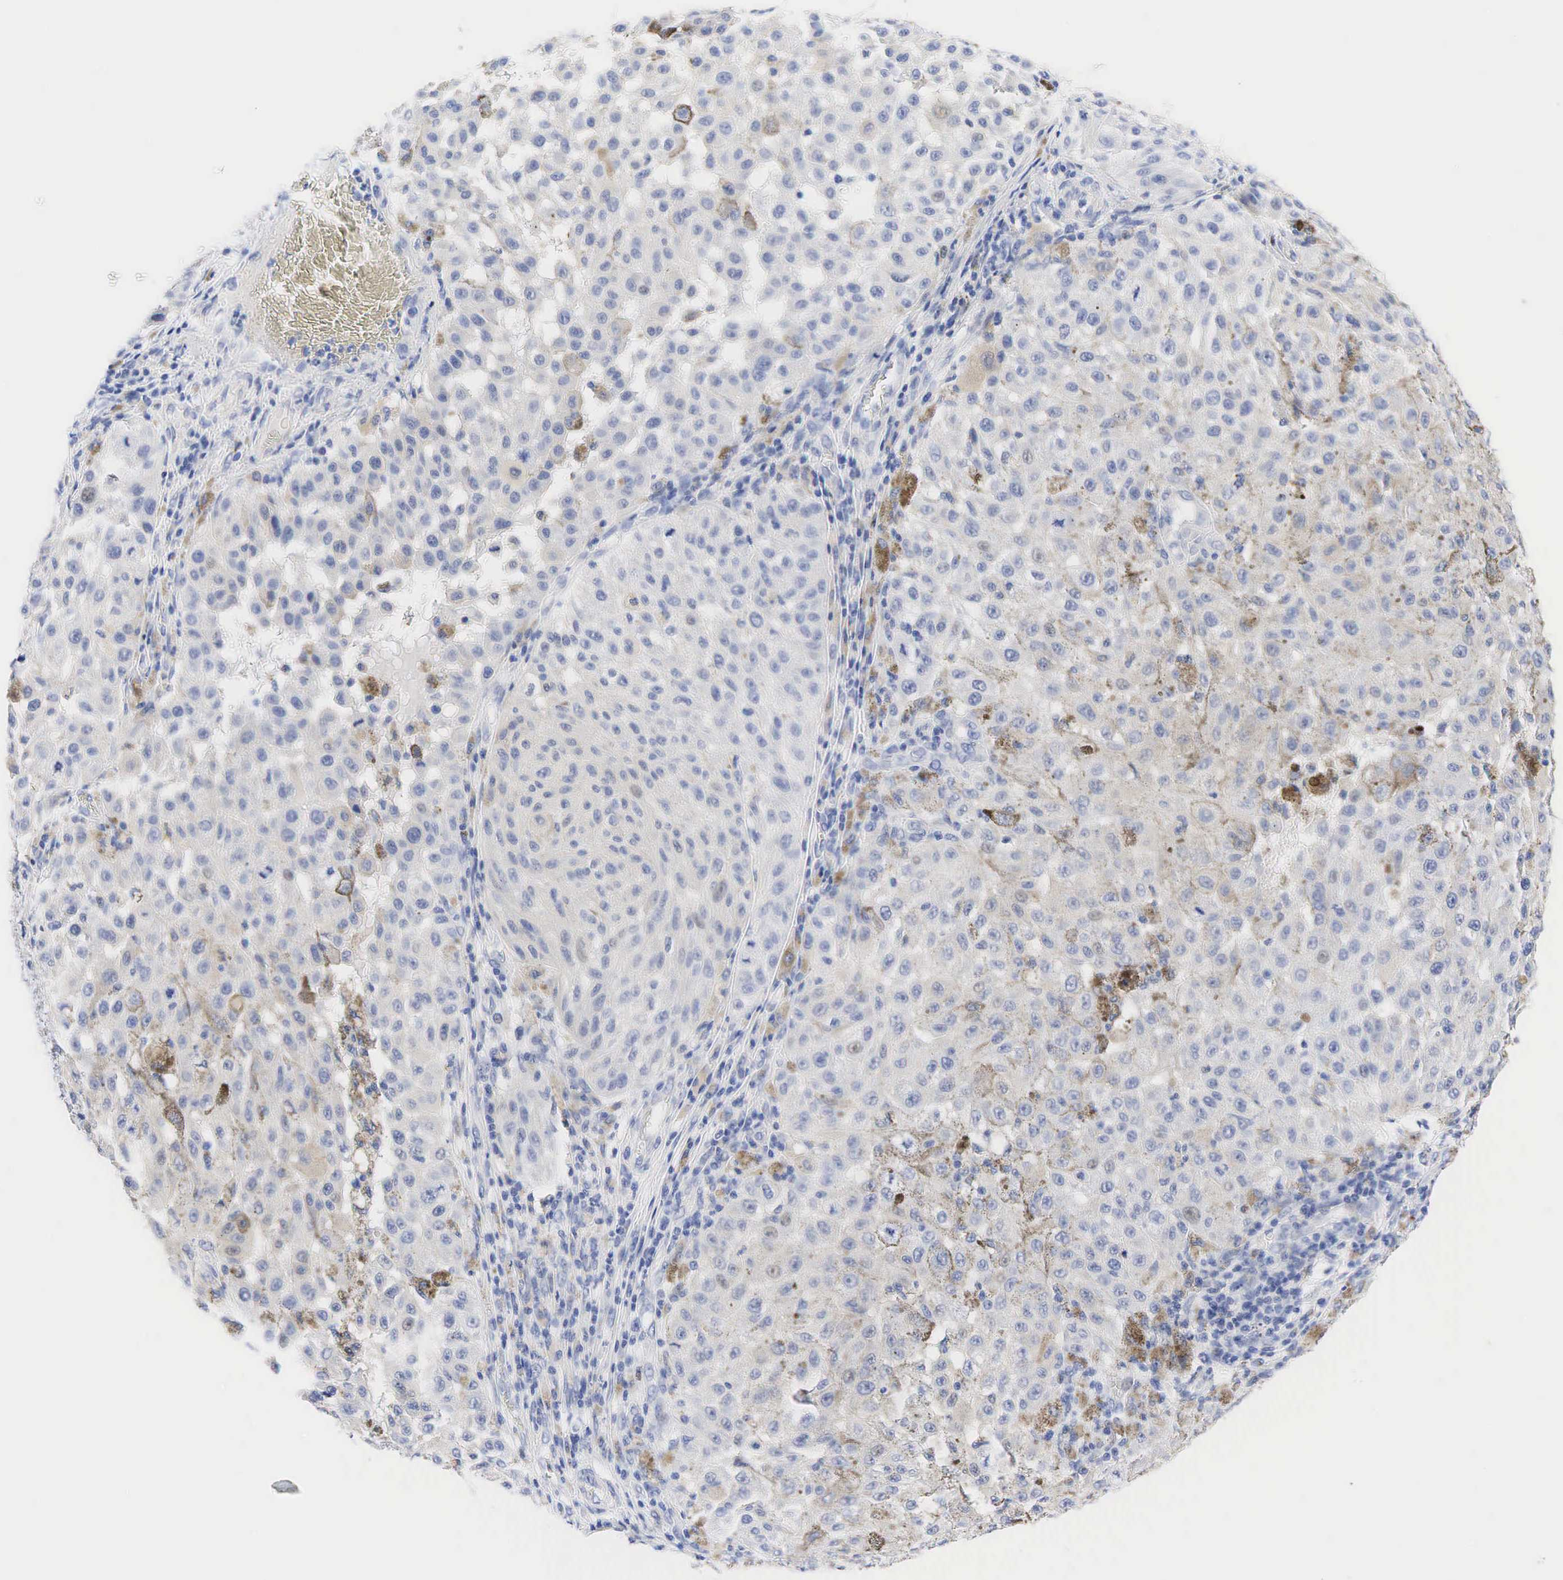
{"staining": {"intensity": "weak", "quantity": "25%-75%", "location": "cytoplasmic/membranous"}, "tissue": "melanoma", "cell_type": "Tumor cells", "image_type": "cancer", "snomed": [{"axis": "morphology", "description": "Malignant melanoma, NOS"}, {"axis": "topography", "description": "Skin"}], "caption": "Melanoma stained with DAB (3,3'-diaminobenzidine) immunohistochemistry shows low levels of weak cytoplasmic/membranous staining in about 25%-75% of tumor cells.", "gene": "AR", "patient": {"sex": "female", "age": 64}}